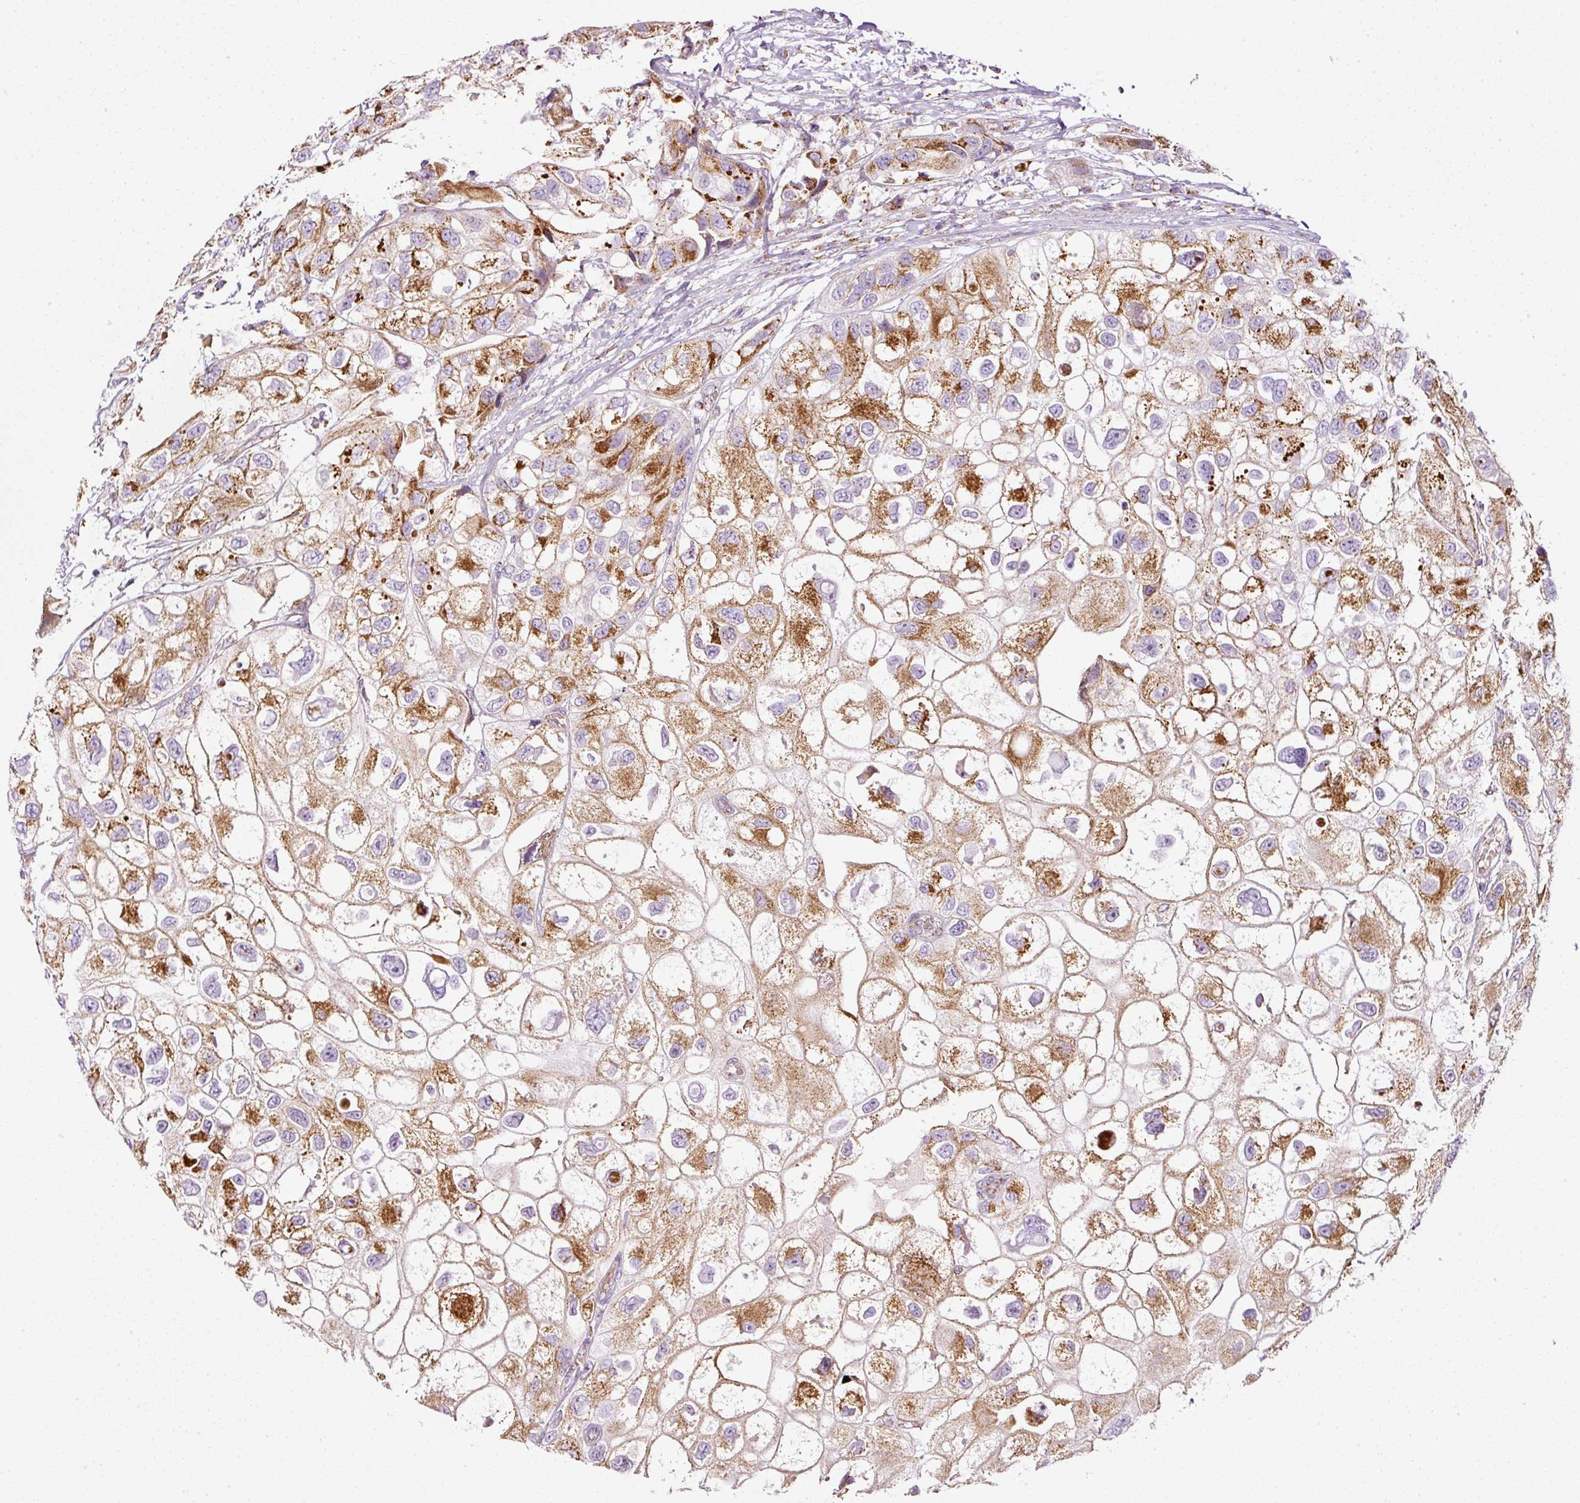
{"staining": {"intensity": "moderate", "quantity": ">75%", "location": "cytoplasmic/membranous"}, "tissue": "urothelial cancer", "cell_type": "Tumor cells", "image_type": "cancer", "snomed": [{"axis": "morphology", "description": "Urothelial carcinoma, High grade"}, {"axis": "topography", "description": "Urinary bladder"}], "caption": "Immunohistochemistry (IHC) (DAB) staining of human high-grade urothelial carcinoma demonstrates moderate cytoplasmic/membranous protein positivity in approximately >75% of tumor cells.", "gene": "SDHA", "patient": {"sex": "female", "age": 64}}